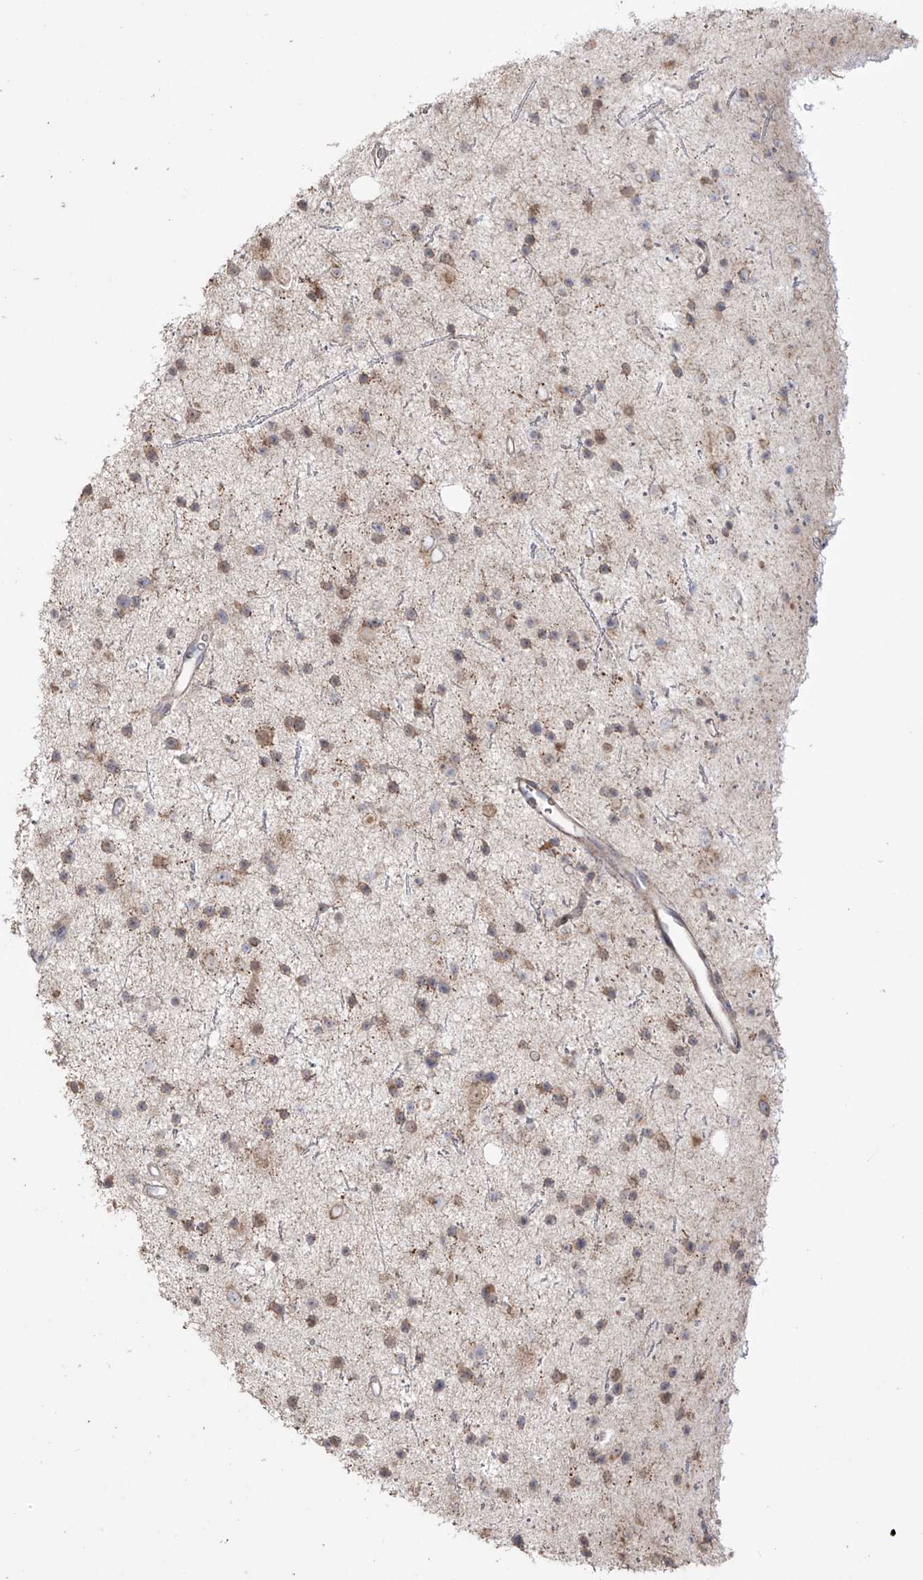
{"staining": {"intensity": "weak", "quantity": ">75%", "location": "cytoplasmic/membranous,nuclear"}, "tissue": "glioma", "cell_type": "Tumor cells", "image_type": "cancer", "snomed": [{"axis": "morphology", "description": "Glioma, malignant, Low grade"}, {"axis": "topography", "description": "Cerebral cortex"}], "caption": "Weak cytoplasmic/membranous and nuclear protein positivity is identified in about >75% of tumor cells in glioma.", "gene": "YKT6", "patient": {"sex": "female", "age": 39}}